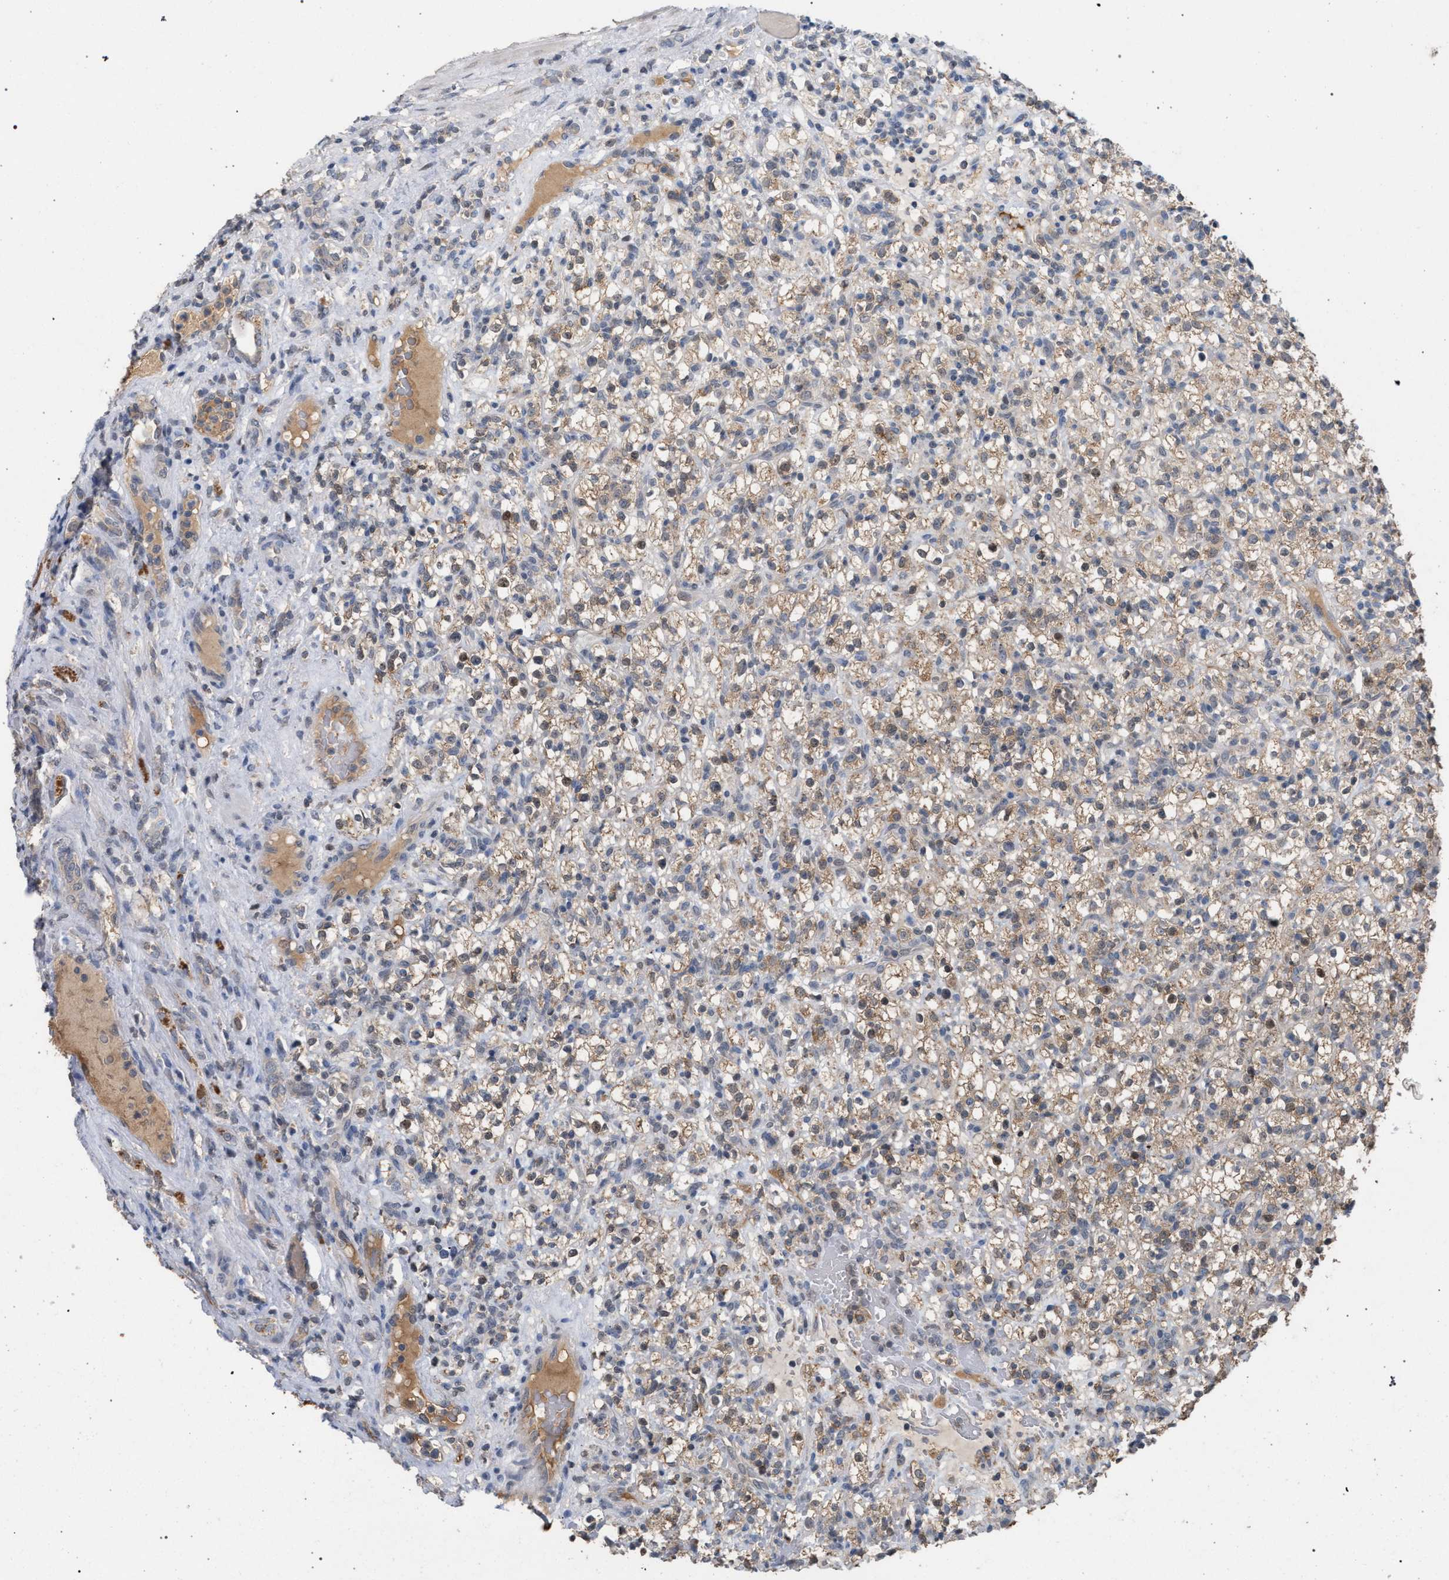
{"staining": {"intensity": "moderate", "quantity": ">75%", "location": "cytoplasmic/membranous"}, "tissue": "renal cancer", "cell_type": "Tumor cells", "image_type": "cancer", "snomed": [{"axis": "morphology", "description": "Normal tissue, NOS"}, {"axis": "morphology", "description": "Adenocarcinoma, NOS"}, {"axis": "topography", "description": "Kidney"}], "caption": "Immunohistochemical staining of human renal cancer displays medium levels of moderate cytoplasmic/membranous staining in about >75% of tumor cells.", "gene": "TECPR1", "patient": {"sex": "female", "age": 72}}